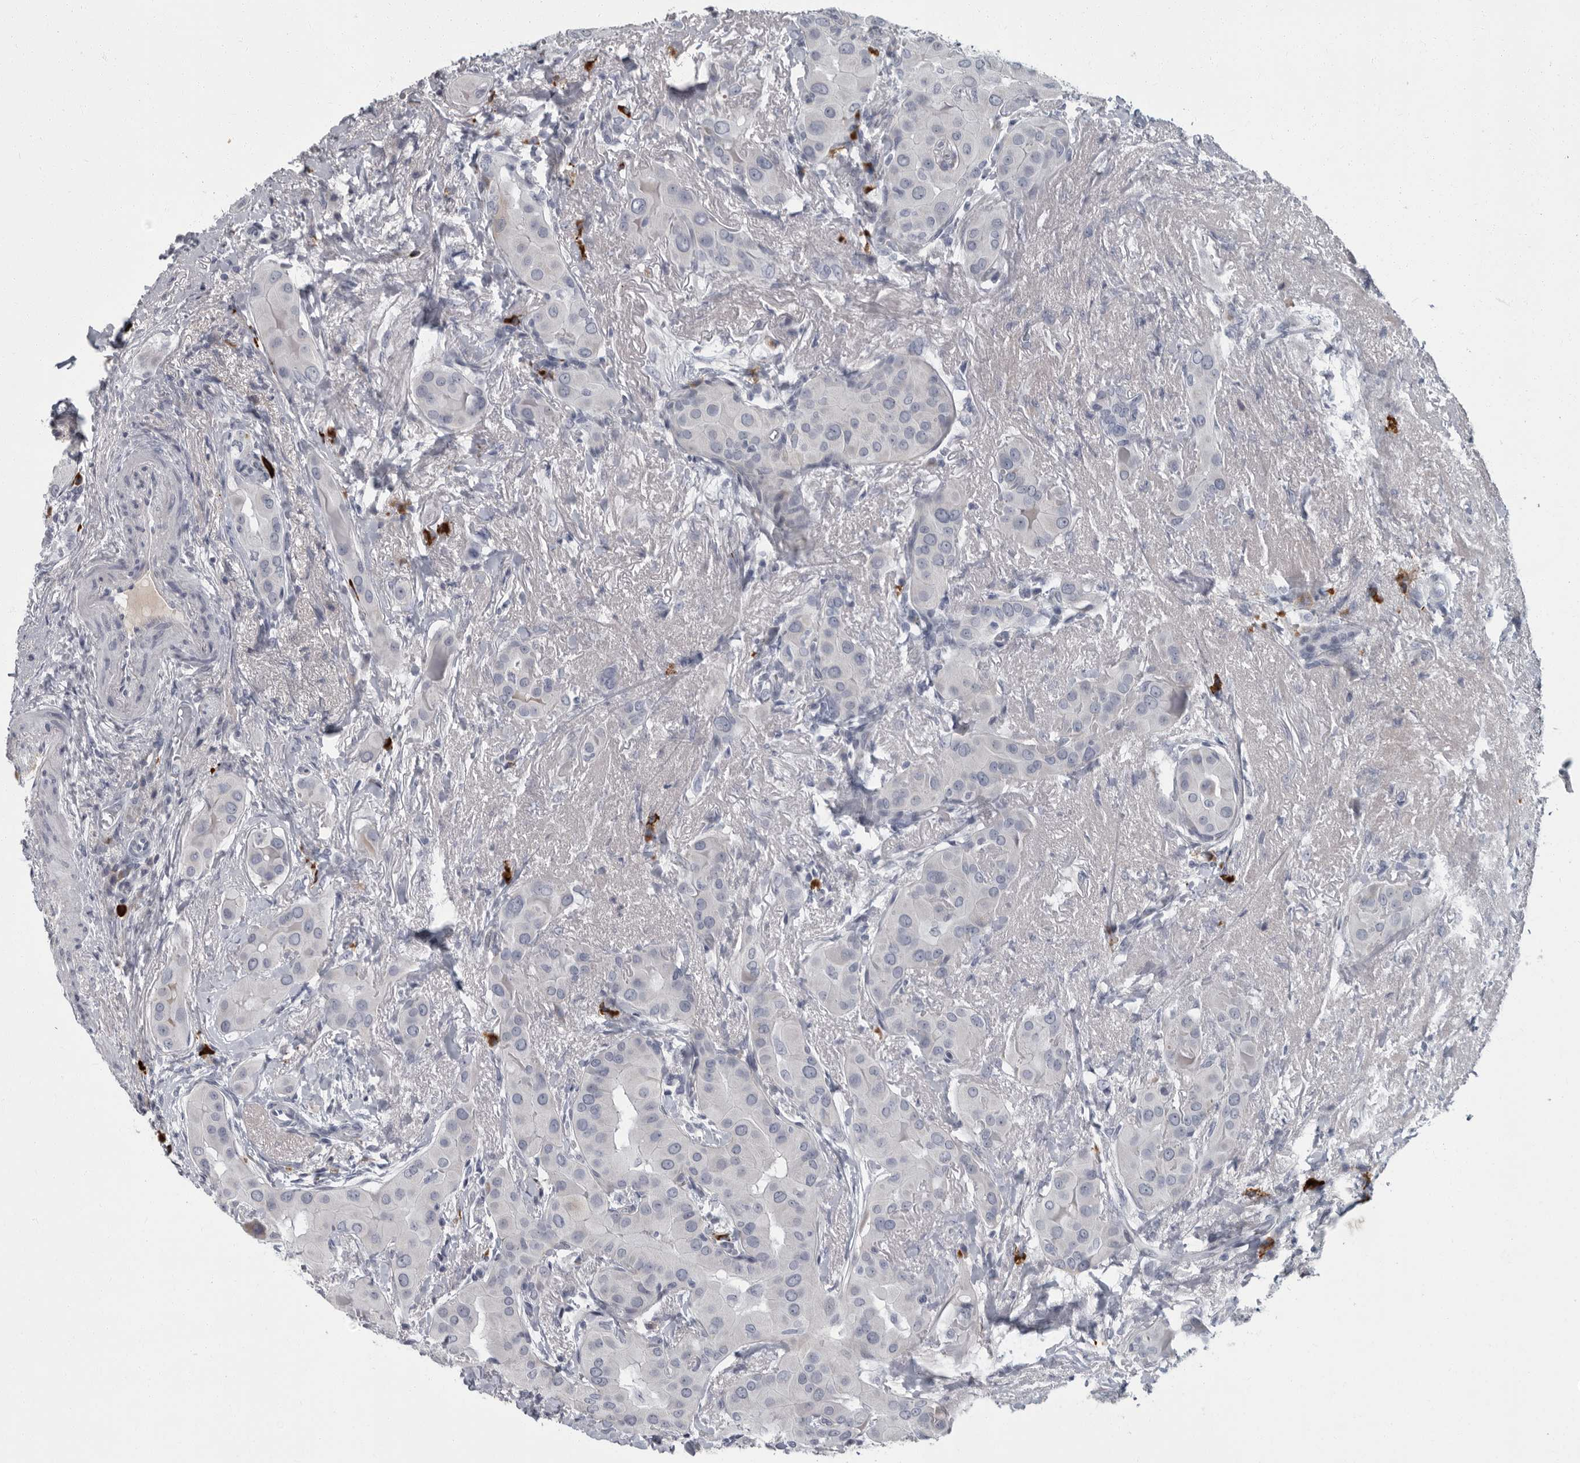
{"staining": {"intensity": "negative", "quantity": "none", "location": "none"}, "tissue": "thyroid cancer", "cell_type": "Tumor cells", "image_type": "cancer", "snomed": [{"axis": "morphology", "description": "Papillary adenocarcinoma, NOS"}, {"axis": "topography", "description": "Thyroid gland"}], "caption": "Tumor cells are negative for brown protein staining in thyroid cancer.", "gene": "SLC25A39", "patient": {"sex": "male", "age": 33}}